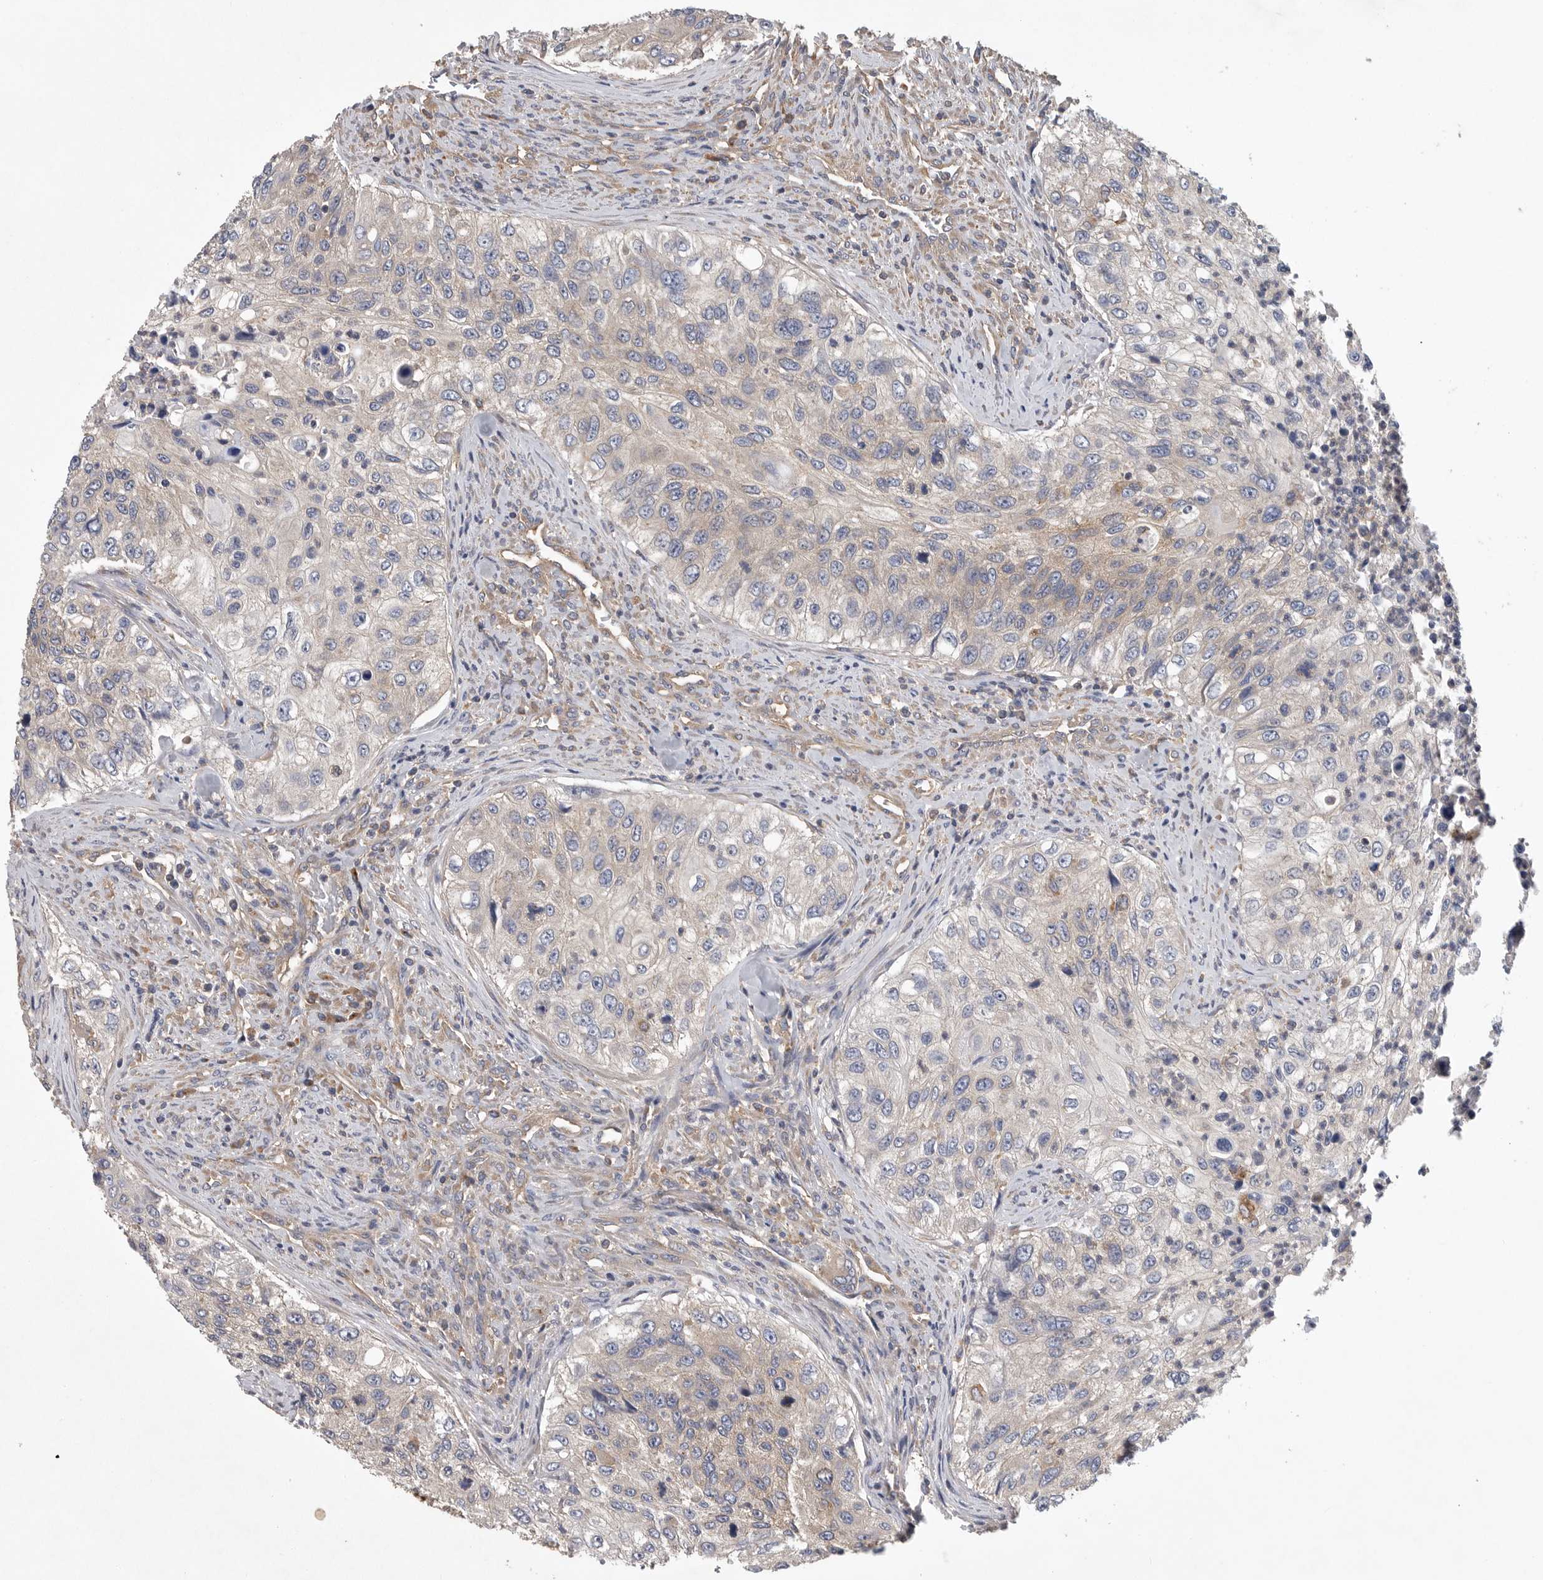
{"staining": {"intensity": "negative", "quantity": "none", "location": "none"}, "tissue": "urothelial cancer", "cell_type": "Tumor cells", "image_type": "cancer", "snomed": [{"axis": "morphology", "description": "Urothelial carcinoma, High grade"}, {"axis": "topography", "description": "Urinary bladder"}], "caption": "This is a image of IHC staining of high-grade urothelial carcinoma, which shows no staining in tumor cells.", "gene": "OXR1", "patient": {"sex": "female", "age": 60}}